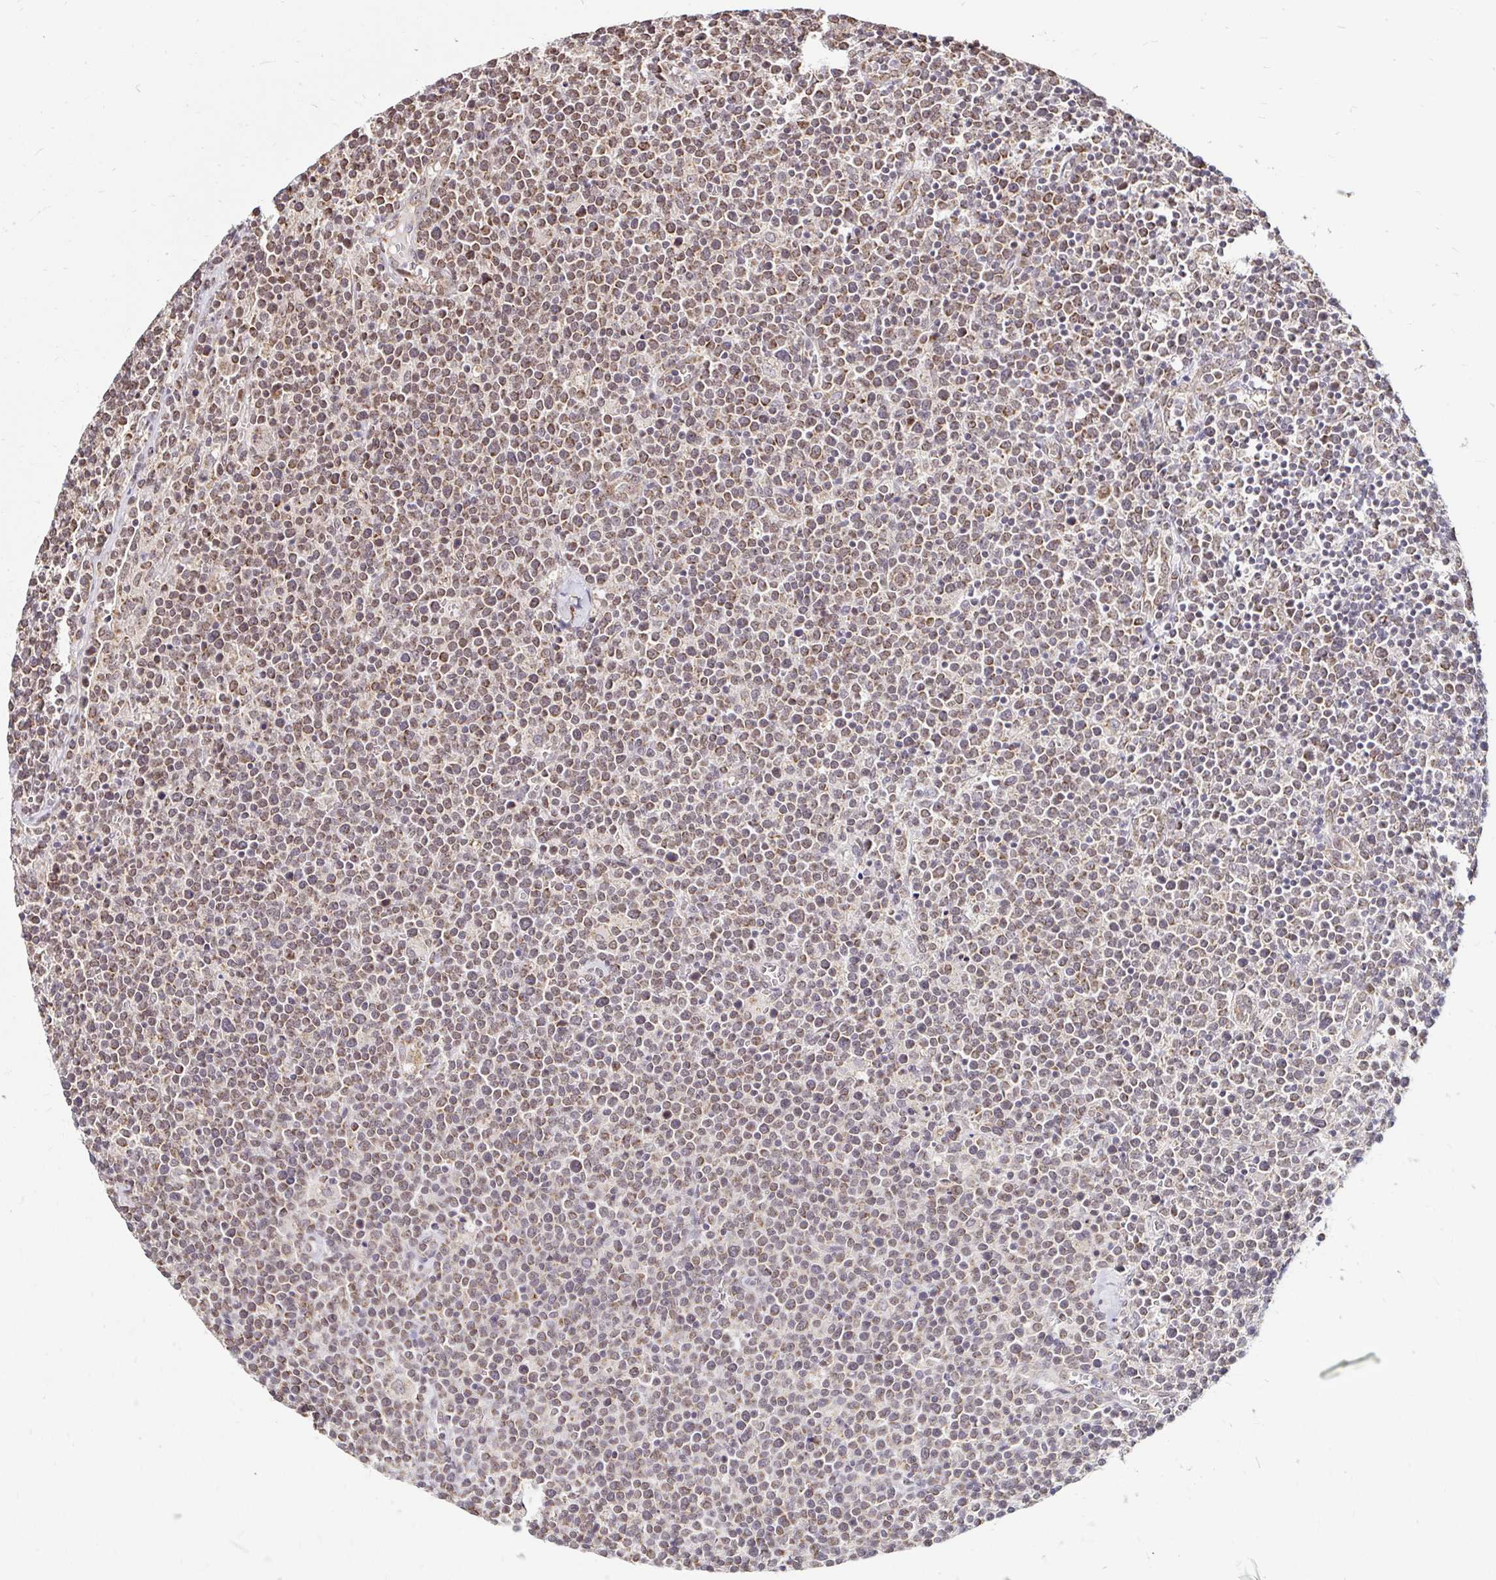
{"staining": {"intensity": "moderate", "quantity": "25%-75%", "location": "cytoplasmic/membranous"}, "tissue": "lymphoma", "cell_type": "Tumor cells", "image_type": "cancer", "snomed": [{"axis": "morphology", "description": "Malignant lymphoma, non-Hodgkin's type, High grade"}, {"axis": "topography", "description": "Lymph node"}], "caption": "Malignant lymphoma, non-Hodgkin's type (high-grade) was stained to show a protein in brown. There is medium levels of moderate cytoplasmic/membranous expression in approximately 25%-75% of tumor cells.", "gene": "TIMM50", "patient": {"sex": "male", "age": 61}}